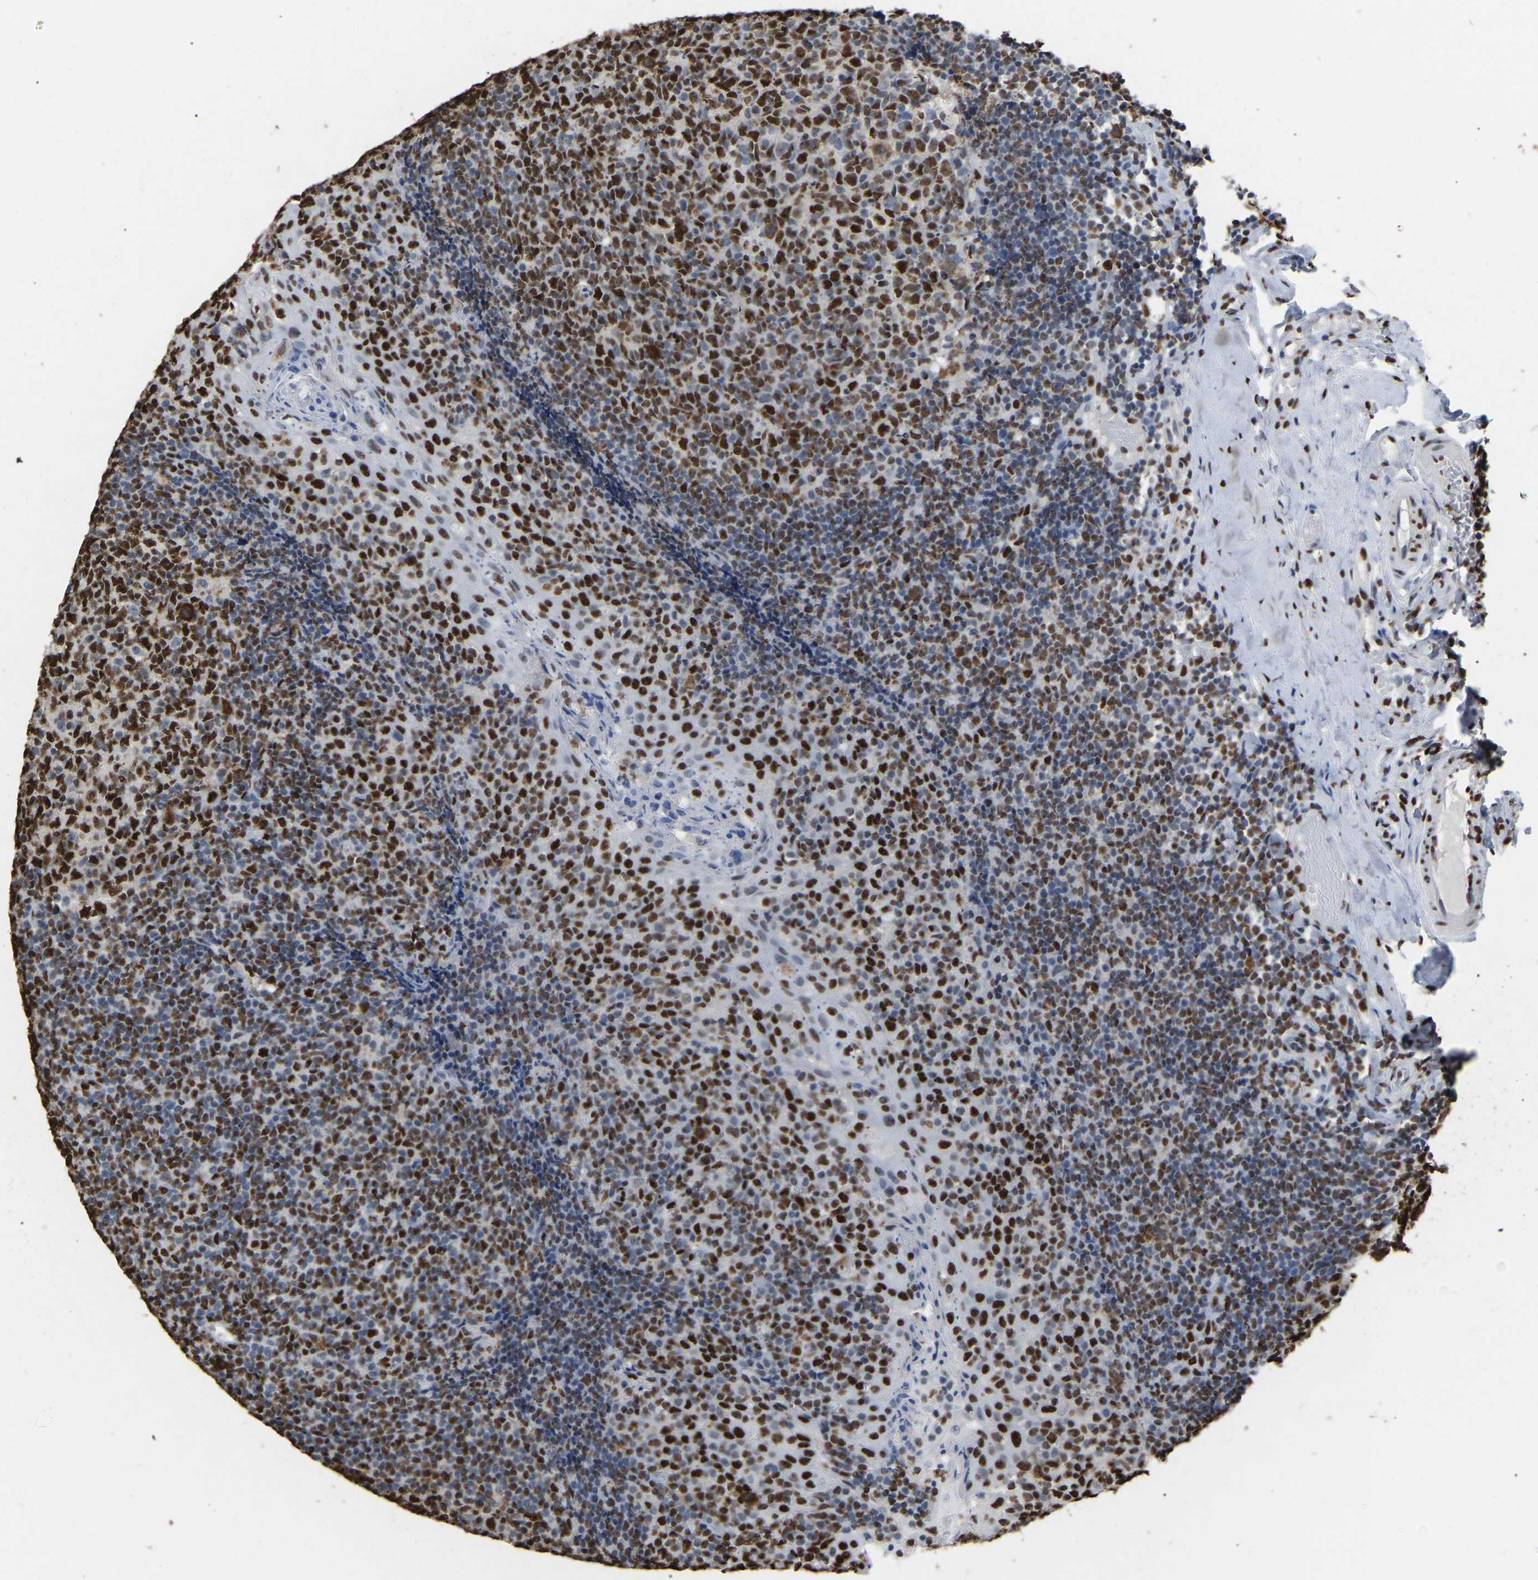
{"staining": {"intensity": "strong", "quantity": ">75%", "location": "nuclear"}, "tissue": "tonsil", "cell_type": "Germinal center cells", "image_type": "normal", "snomed": [{"axis": "morphology", "description": "Normal tissue, NOS"}, {"axis": "topography", "description": "Tonsil"}], "caption": "Germinal center cells display high levels of strong nuclear positivity in approximately >75% of cells in unremarkable tonsil.", "gene": "RBL2", "patient": {"sex": "female", "age": 19}}